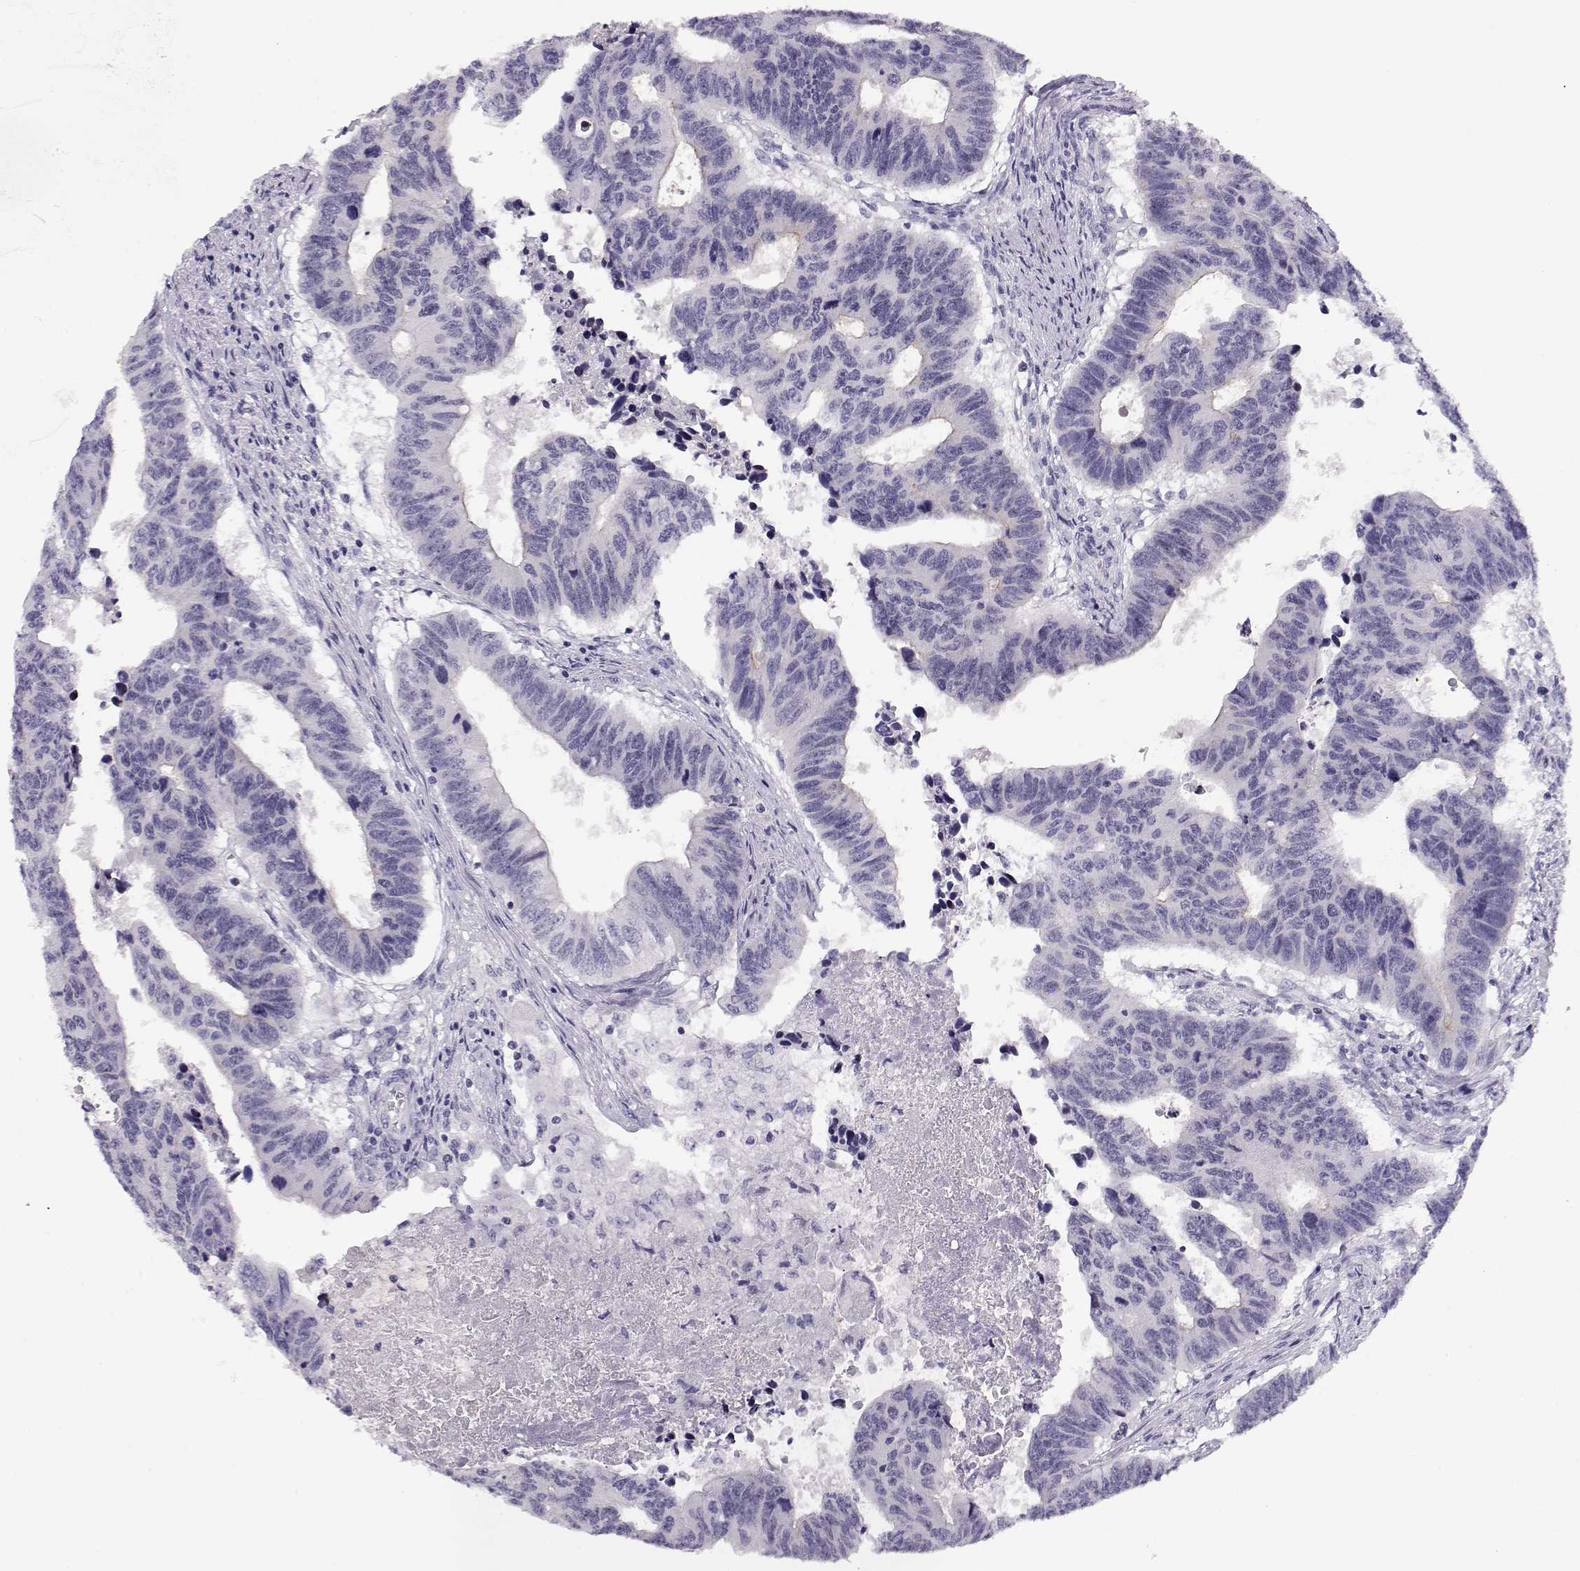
{"staining": {"intensity": "moderate", "quantity": "<25%", "location": "cytoplasmic/membranous"}, "tissue": "colorectal cancer", "cell_type": "Tumor cells", "image_type": "cancer", "snomed": [{"axis": "morphology", "description": "Adenocarcinoma, NOS"}, {"axis": "topography", "description": "Rectum"}], "caption": "Tumor cells display moderate cytoplasmic/membranous positivity in approximately <25% of cells in colorectal cancer.", "gene": "CRX", "patient": {"sex": "female", "age": 85}}